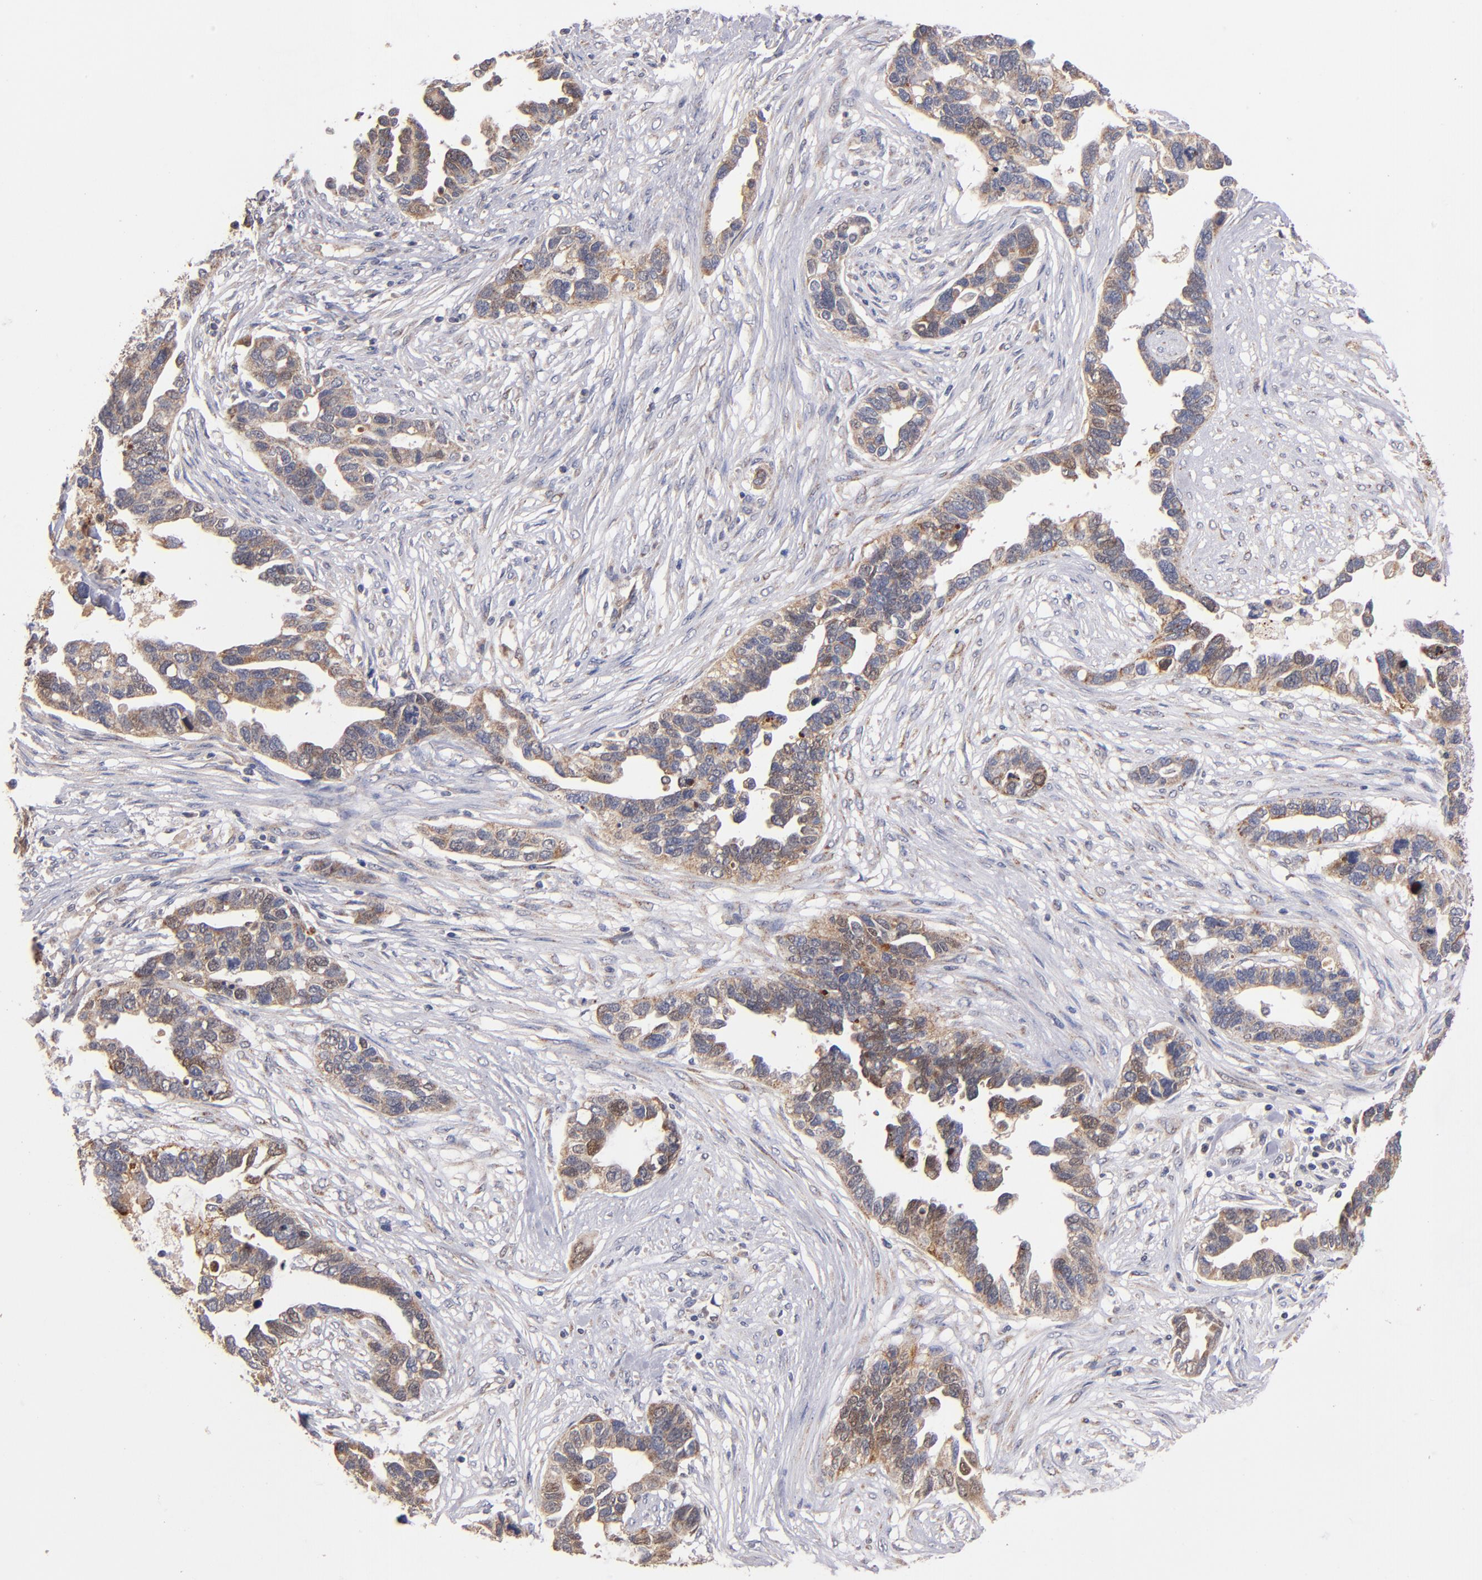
{"staining": {"intensity": "weak", "quantity": ">75%", "location": "cytoplasmic/membranous"}, "tissue": "ovarian cancer", "cell_type": "Tumor cells", "image_type": "cancer", "snomed": [{"axis": "morphology", "description": "Cystadenocarcinoma, serous, NOS"}, {"axis": "topography", "description": "Ovary"}], "caption": "Tumor cells display low levels of weak cytoplasmic/membranous staining in approximately >75% of cells in serous cystadenocarcinoma (ovarian). Using DAB (brown) and hematoxylin (blue) stains, captured at high magnification using brightfield microscopy.", "gene": "DIABLO", "patient": {"sex": "female", "age": 54}}